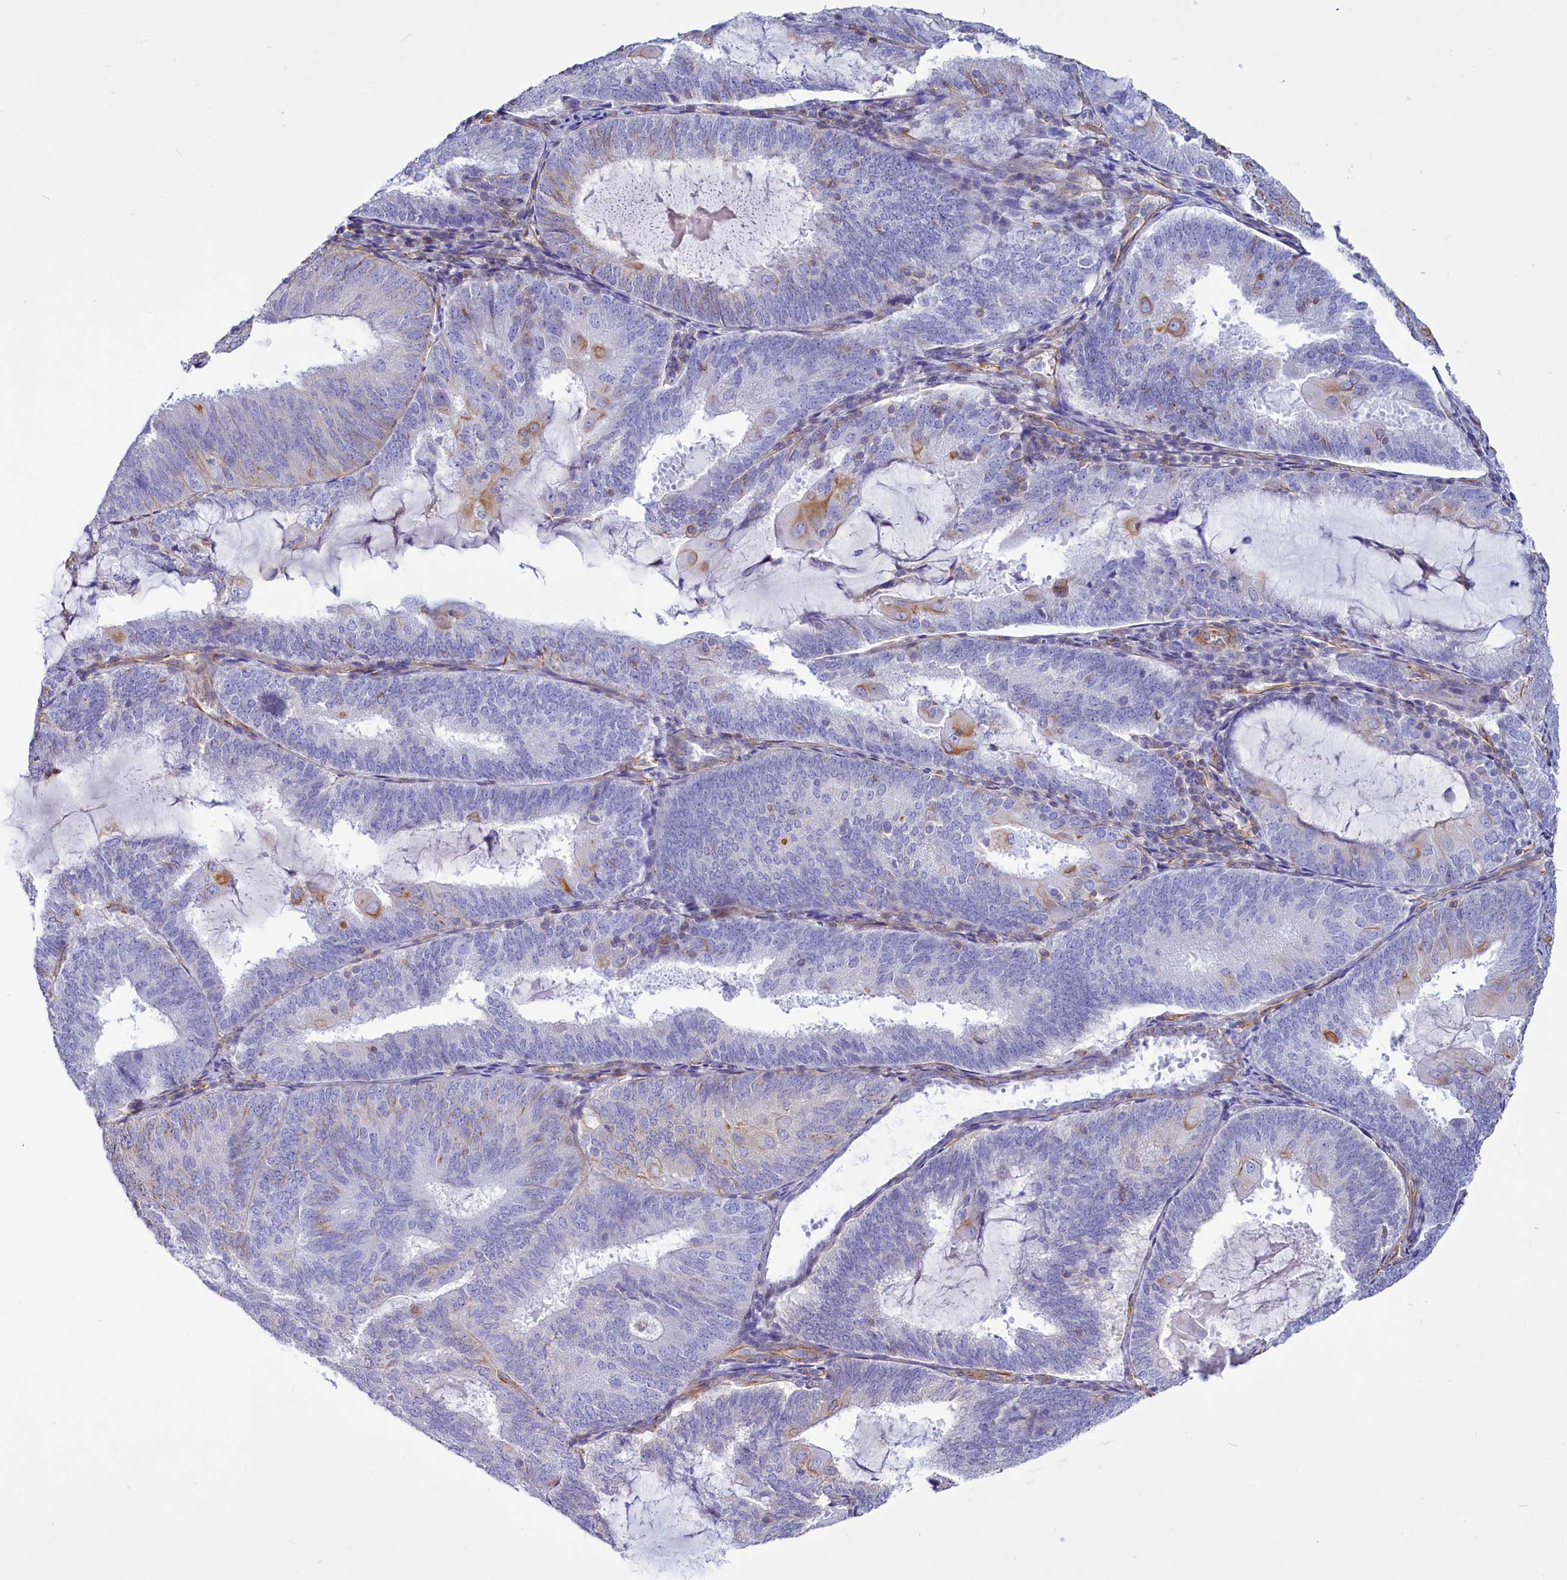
{"staining": {"intensity": "negative", "quantity": "none", "location": "none"}, "tissue": "endometrial cancer", "cell_type": "Tumor cells", "image_type": "cancer", "snomed": [{"axis": "morphology", "description": "Adenocarcinoma, NOS"}, {"axis": "topography", "description": "Endometrium"}], "caption": "This photomicrograph is of endometrial cancer stained with IHC to label a protein in brown with the nuclei are counter-stained blue. There is no positivity in tumor cells.", "gene": "CD99", "patient": {"sex": "female", "age": 81}}